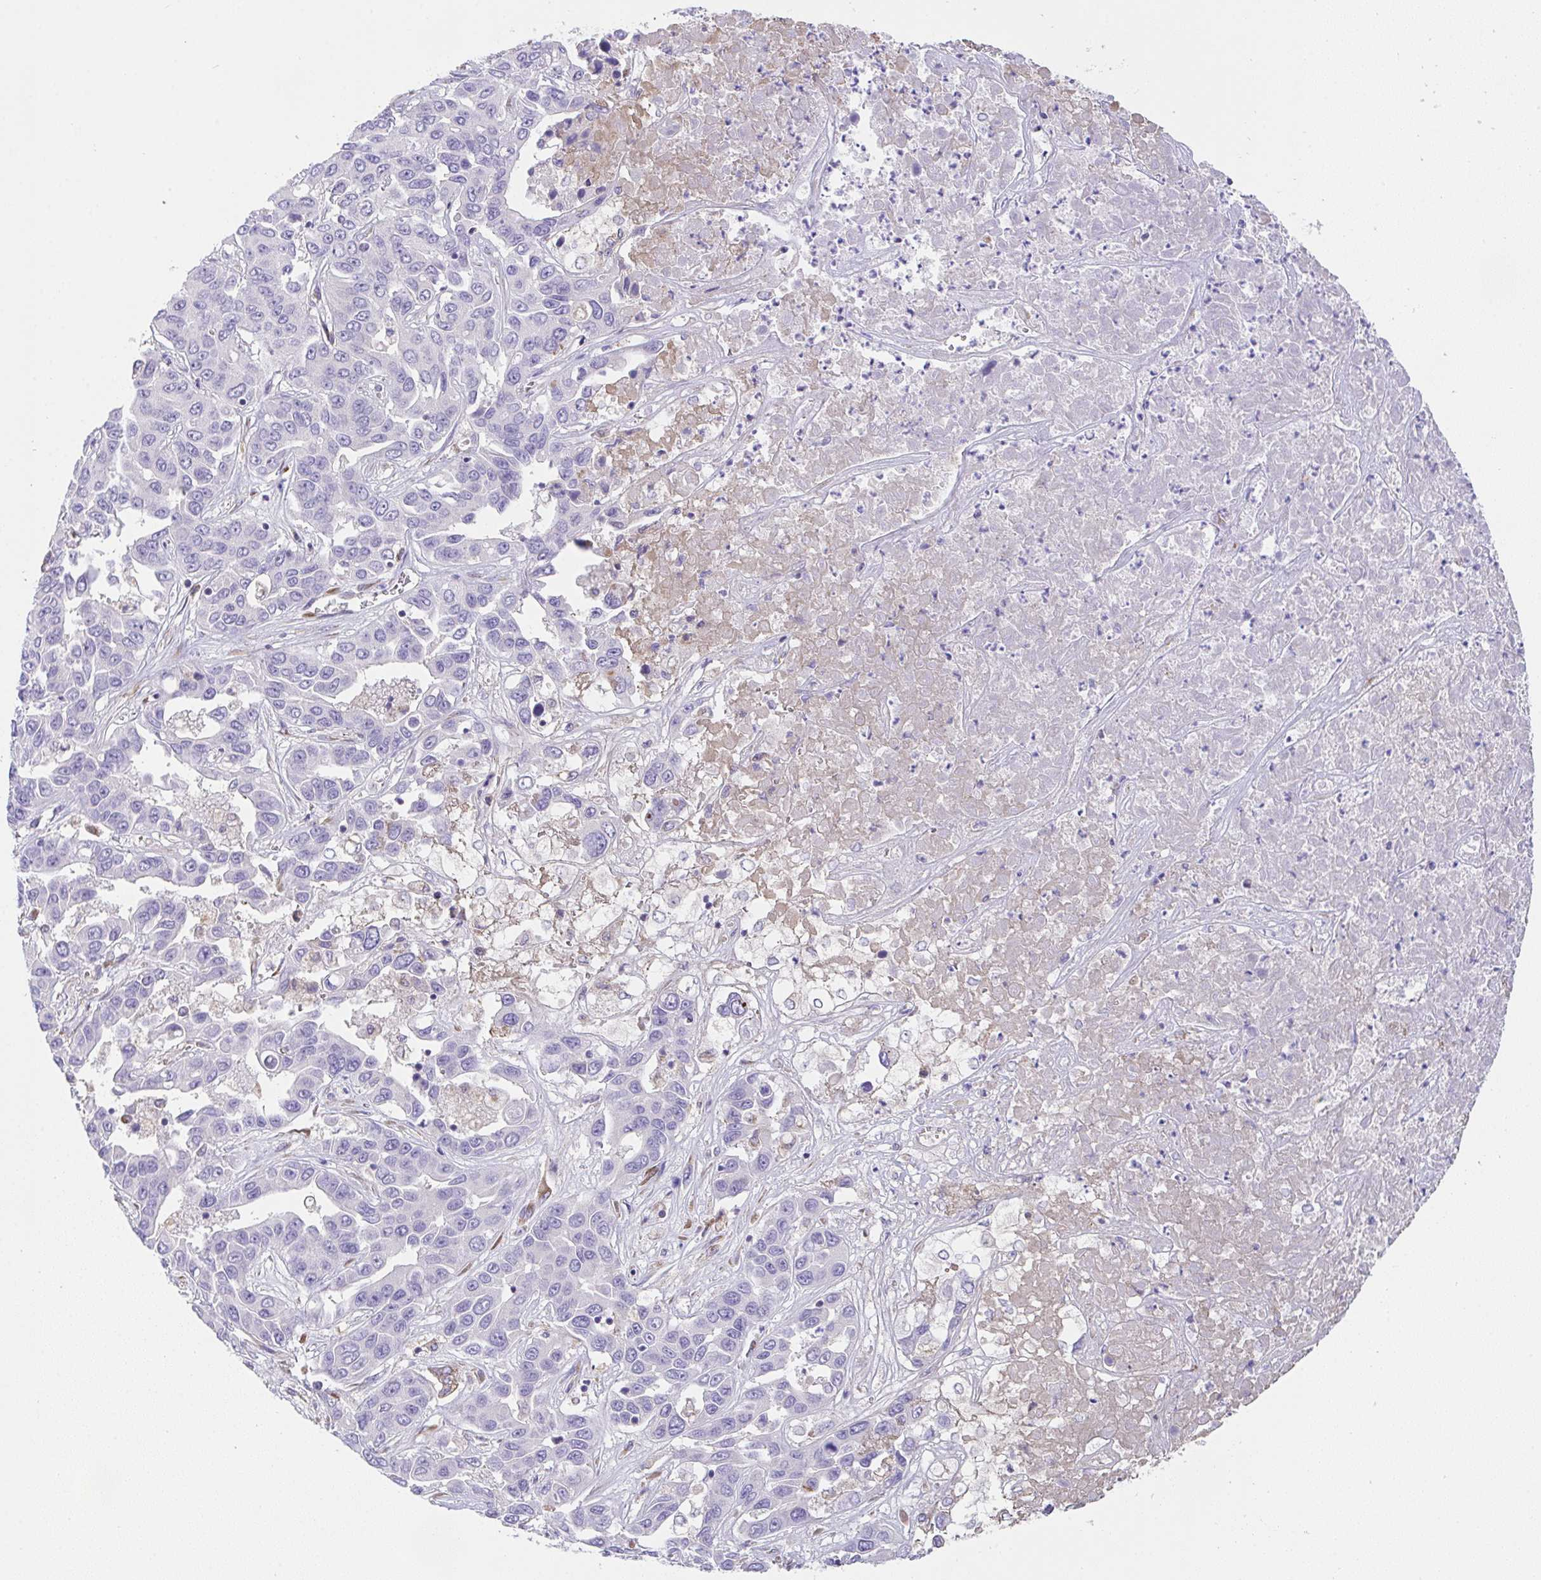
{"staining": {"intensity": "negative", "quantity": "none", "location": "none"}, "tissue": "liver cancer", "cell_type": "Tumor cells", "image_type": "cancer", "snomed": [{"axis": "morphology", "description": "Cholangiocarcinoma"}, {"axis": "topography", "description": "Liver"}], "caption": "Photomicrograph shows no protein expression in tumor cells of liver cholangiocarcinoma tissue.", "gene": "MIA3", "patient": {"sex": "female", "age": 52}}